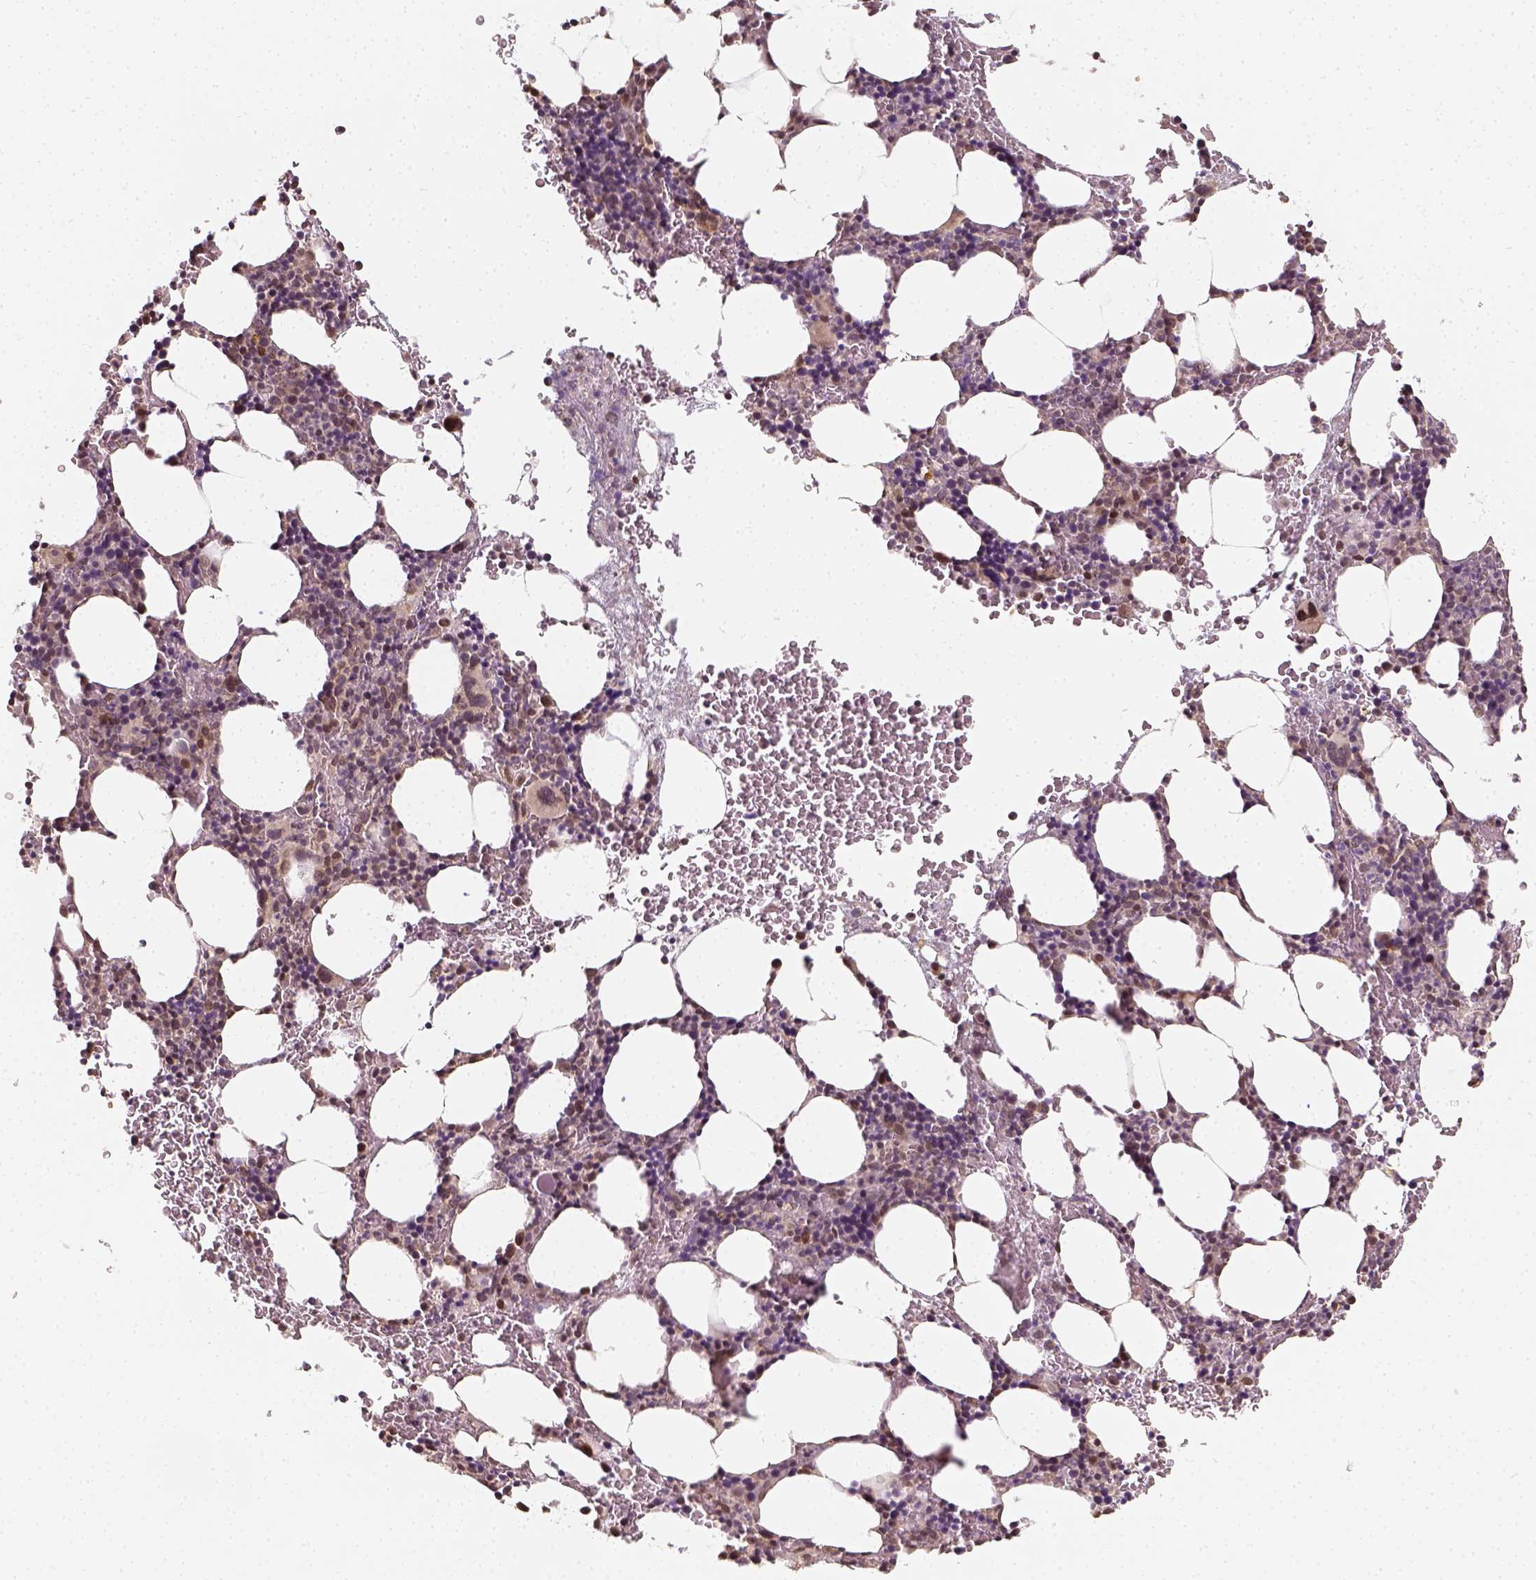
{"staining": {"intensity": "moderate", "quantity": "<25%", "location": "cytoplasmic/membranous"}, "tissue": "bone marrow", "cell_type": "Hematopoietic cells", "image_type": "normal", "snomed": [{"axis": "morphology", "description": "Normal tissue, NOS"}, {"axis": "topography", "description": "Bone marrow"}], "caption": "Approximately <25% of hematopoietic cells in normal bone marrow reveal moderate cytoplasmic/membranous protein staining as visualized by brown immunohistochemical staining.", "gene": "ZMAT3", "patient": {"sex": "male", "age": 77}}